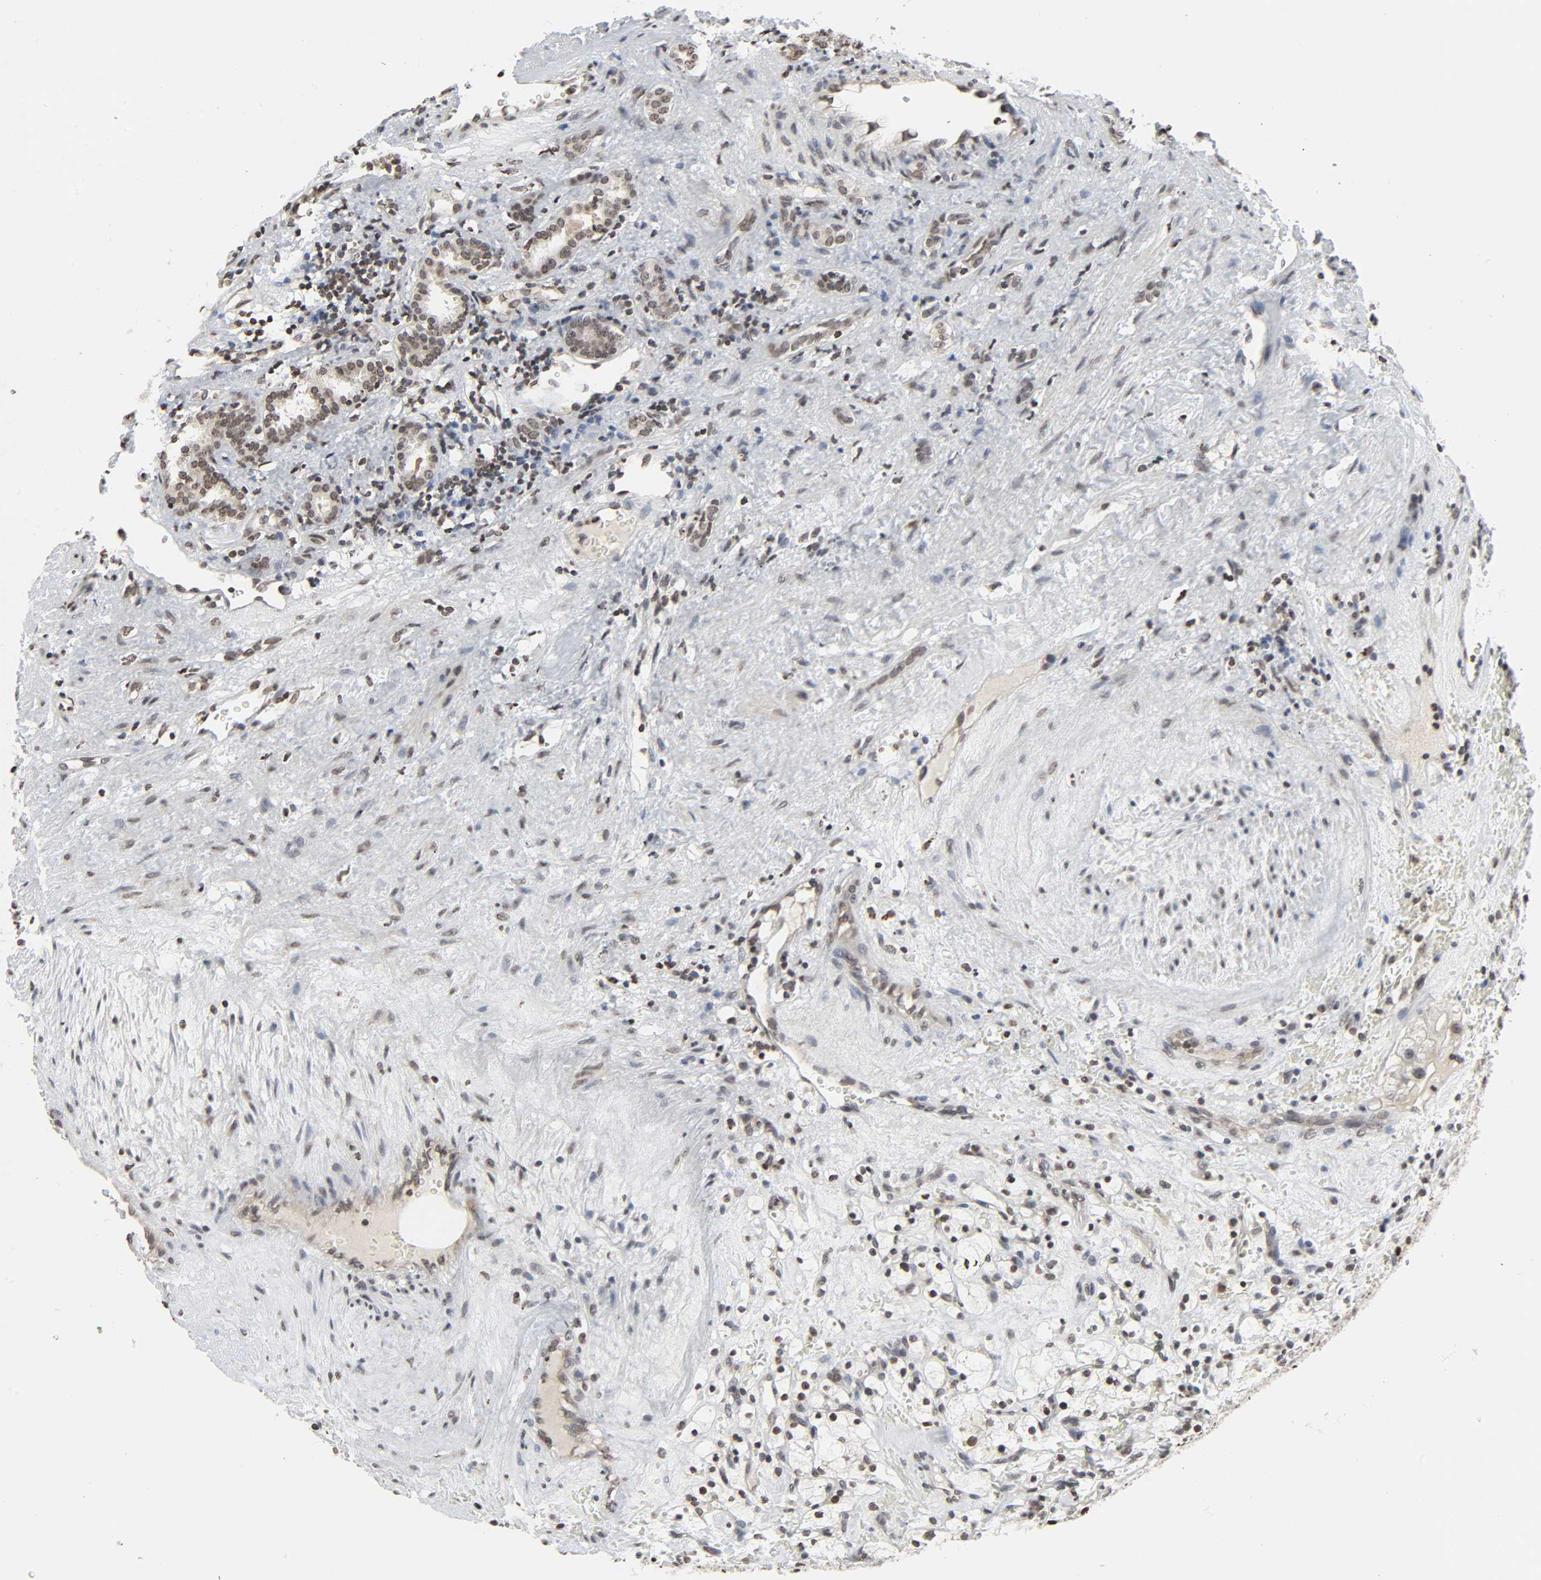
{"staining": {"intensity": "moderate", "quantity": ">75%", "location": "nuclear"}, "tissue": "renal cancer", "cell_type": "Tumor cells", "image_type": "cancer", "snomed": [{"axis": "morphology", "description": "Adenocarcinoma, NOS"}, {"axis": "topography", "description": "Kidney"}], "caption": "Immunohistochemical staining of human adenocarcinoma (renal) demonstrates moderate nuclear protein expression in approximately >75% of tumor cells. (Brightfield microscopy of DAB IHC at high magnification).", "gene": "ELAVL1", "patient": {"sex": "female", "age": 83}}